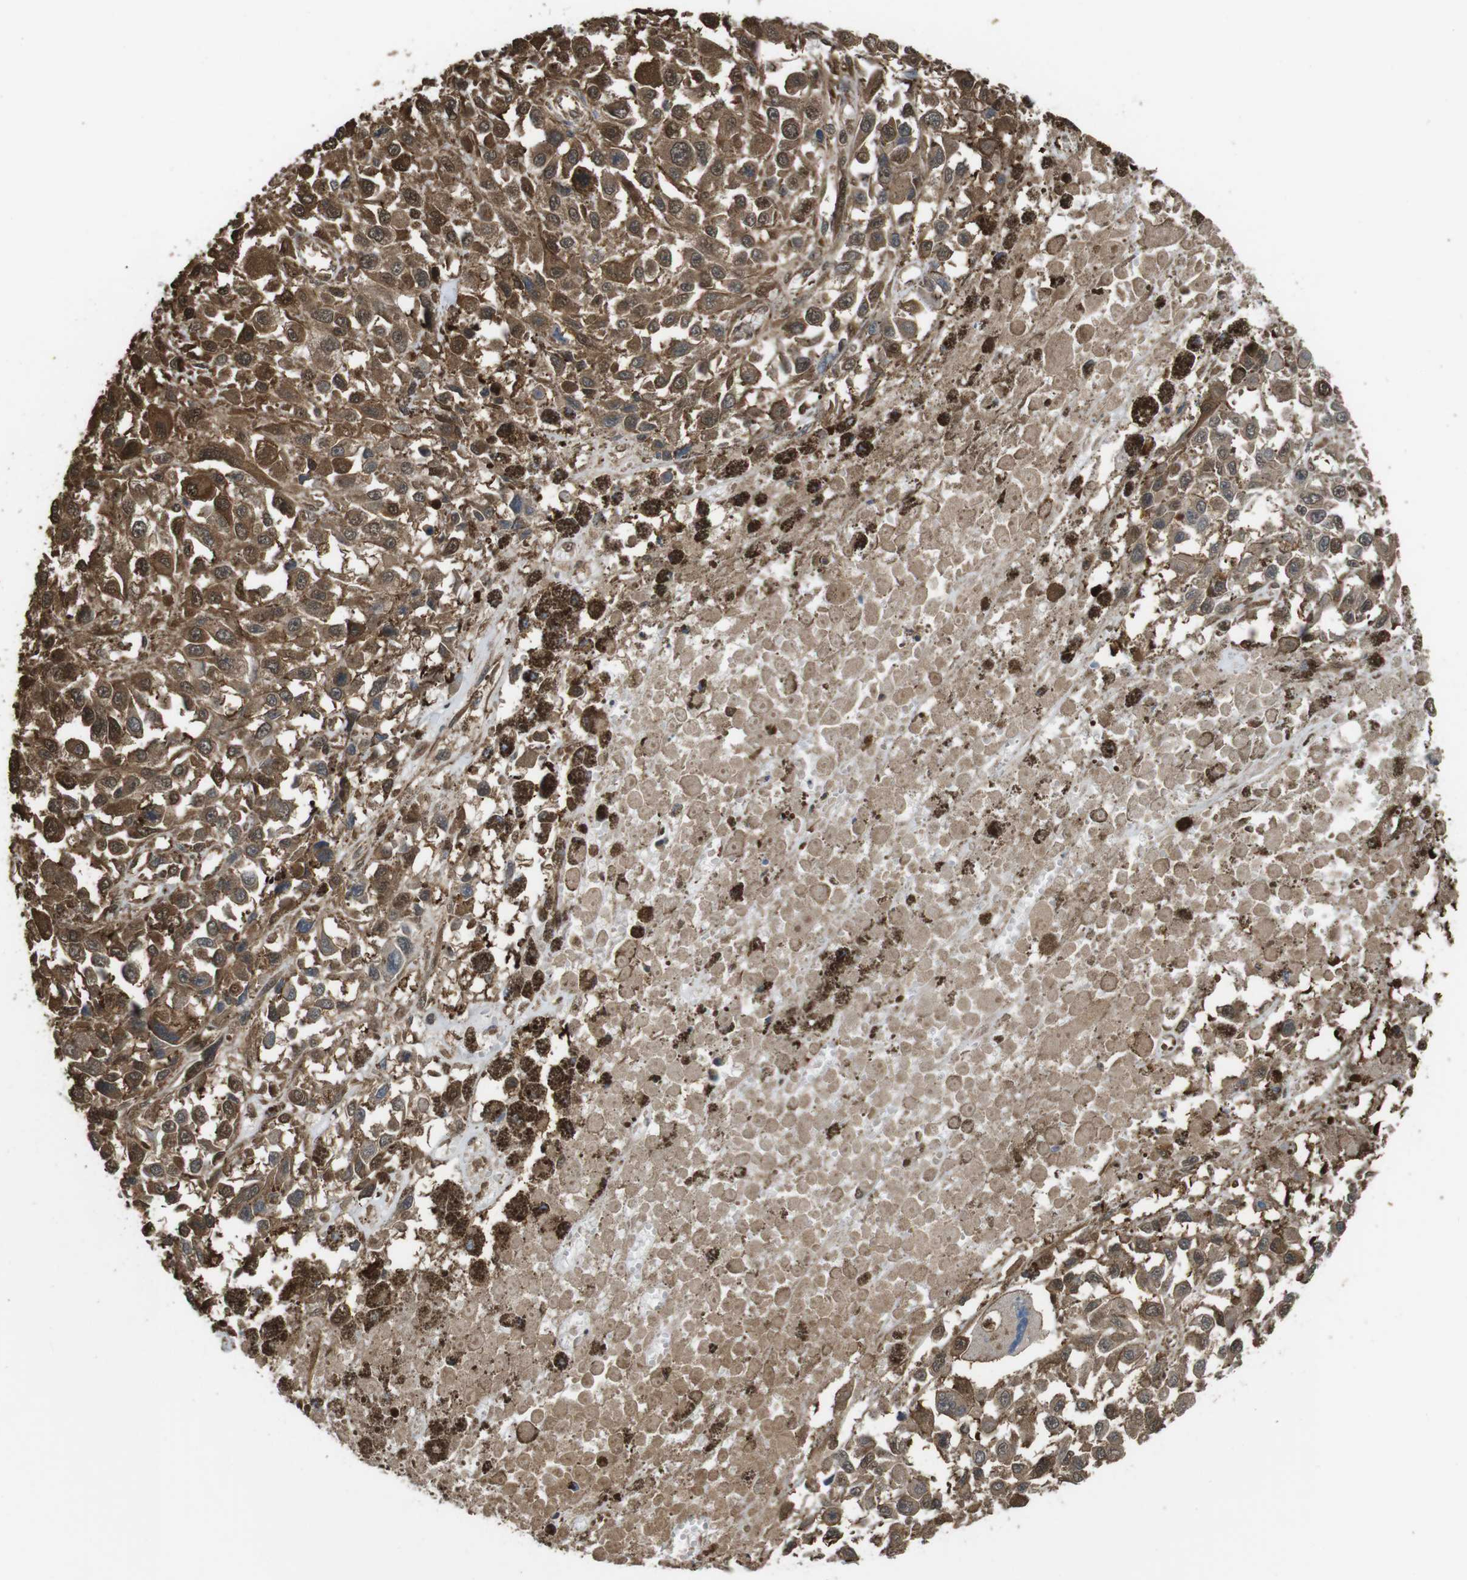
{"staining": {"intensity": "moderate", "quantity": ">75%", "location": "cytoplasmic/membranous,nuclear"}, "tissue": "melanoma", "cell_type": "Tumor cells", "image_type": "cancer", "snomed": [{"axis": "morphology", "description": "Malignant melanoma, Metastatic site"}, {"axis": "topography", "description": "Lymph node"}], "caption": "Protein expression analysis of human melanoma reveals moderate cytoplasmic/membranous and nuclear expression in about >75% of tumor cells.", "gene": "ARHGDIA", "patient": {"sex": "male", "age": 59}}